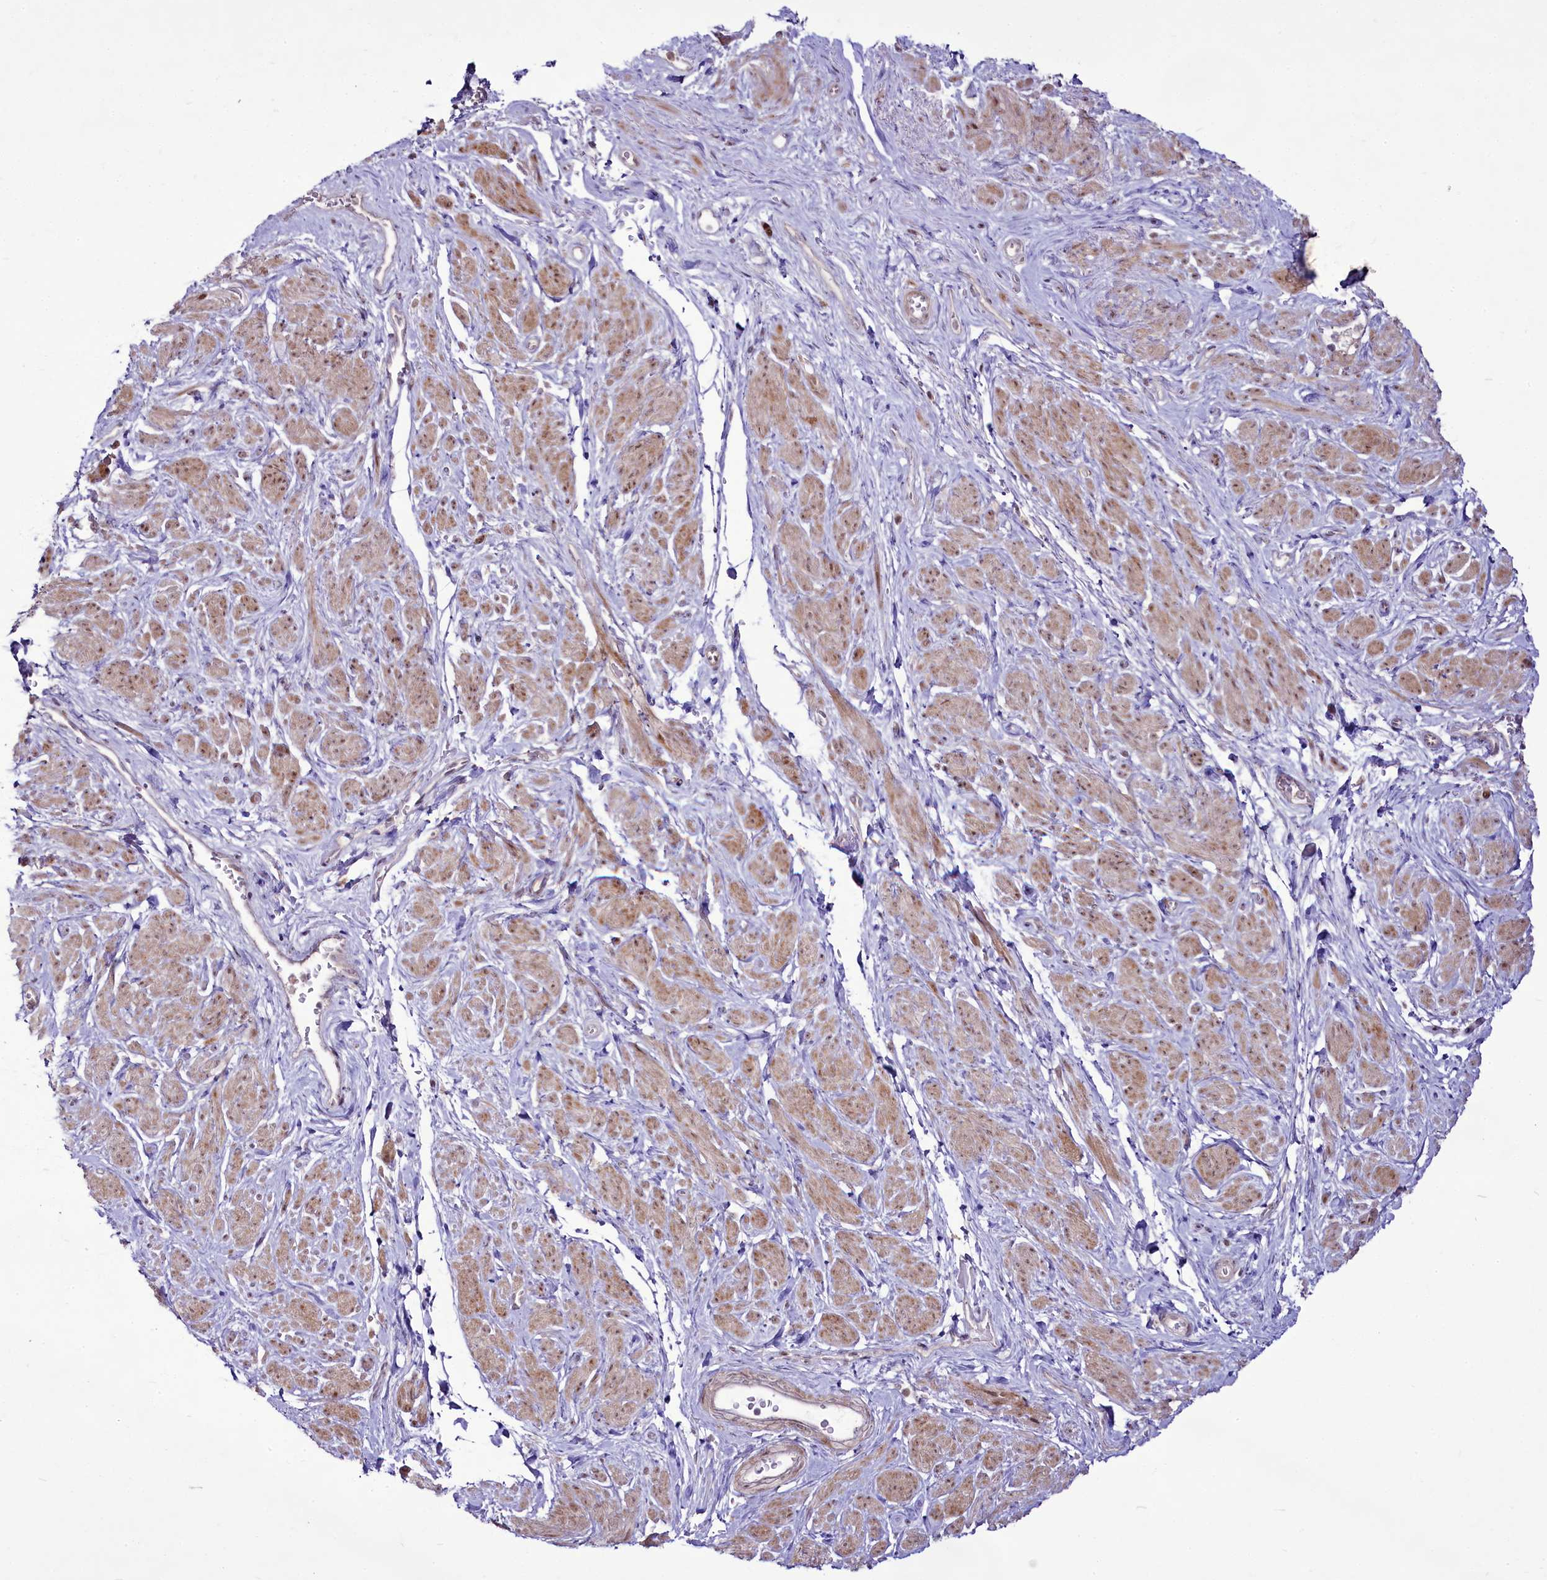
{"staining": {"intensity": "moderate", "quantity": "25%-75%", "location": "cytoplasmic/membranous"}, "tissue": "smooth muscle", "cell_type": "Smooth muscle cells", "image_type": "normal", "snomed": [{"axis": "morphology", "description": "Normal tissue, NOS"}, {"axis": "topography", "description": "Smooth muscle"}, {"axis": "topography", "description": "Peripheral nerve tissue"}], "caption": "A medium amount of moderate cytoplasmic/membranous positivity is appreciated in about 25%-75% of smooth muscle cells in benign smooth muscle.", "gene": "RSBN1", "patient": {"sex": "male", "age": 69}}